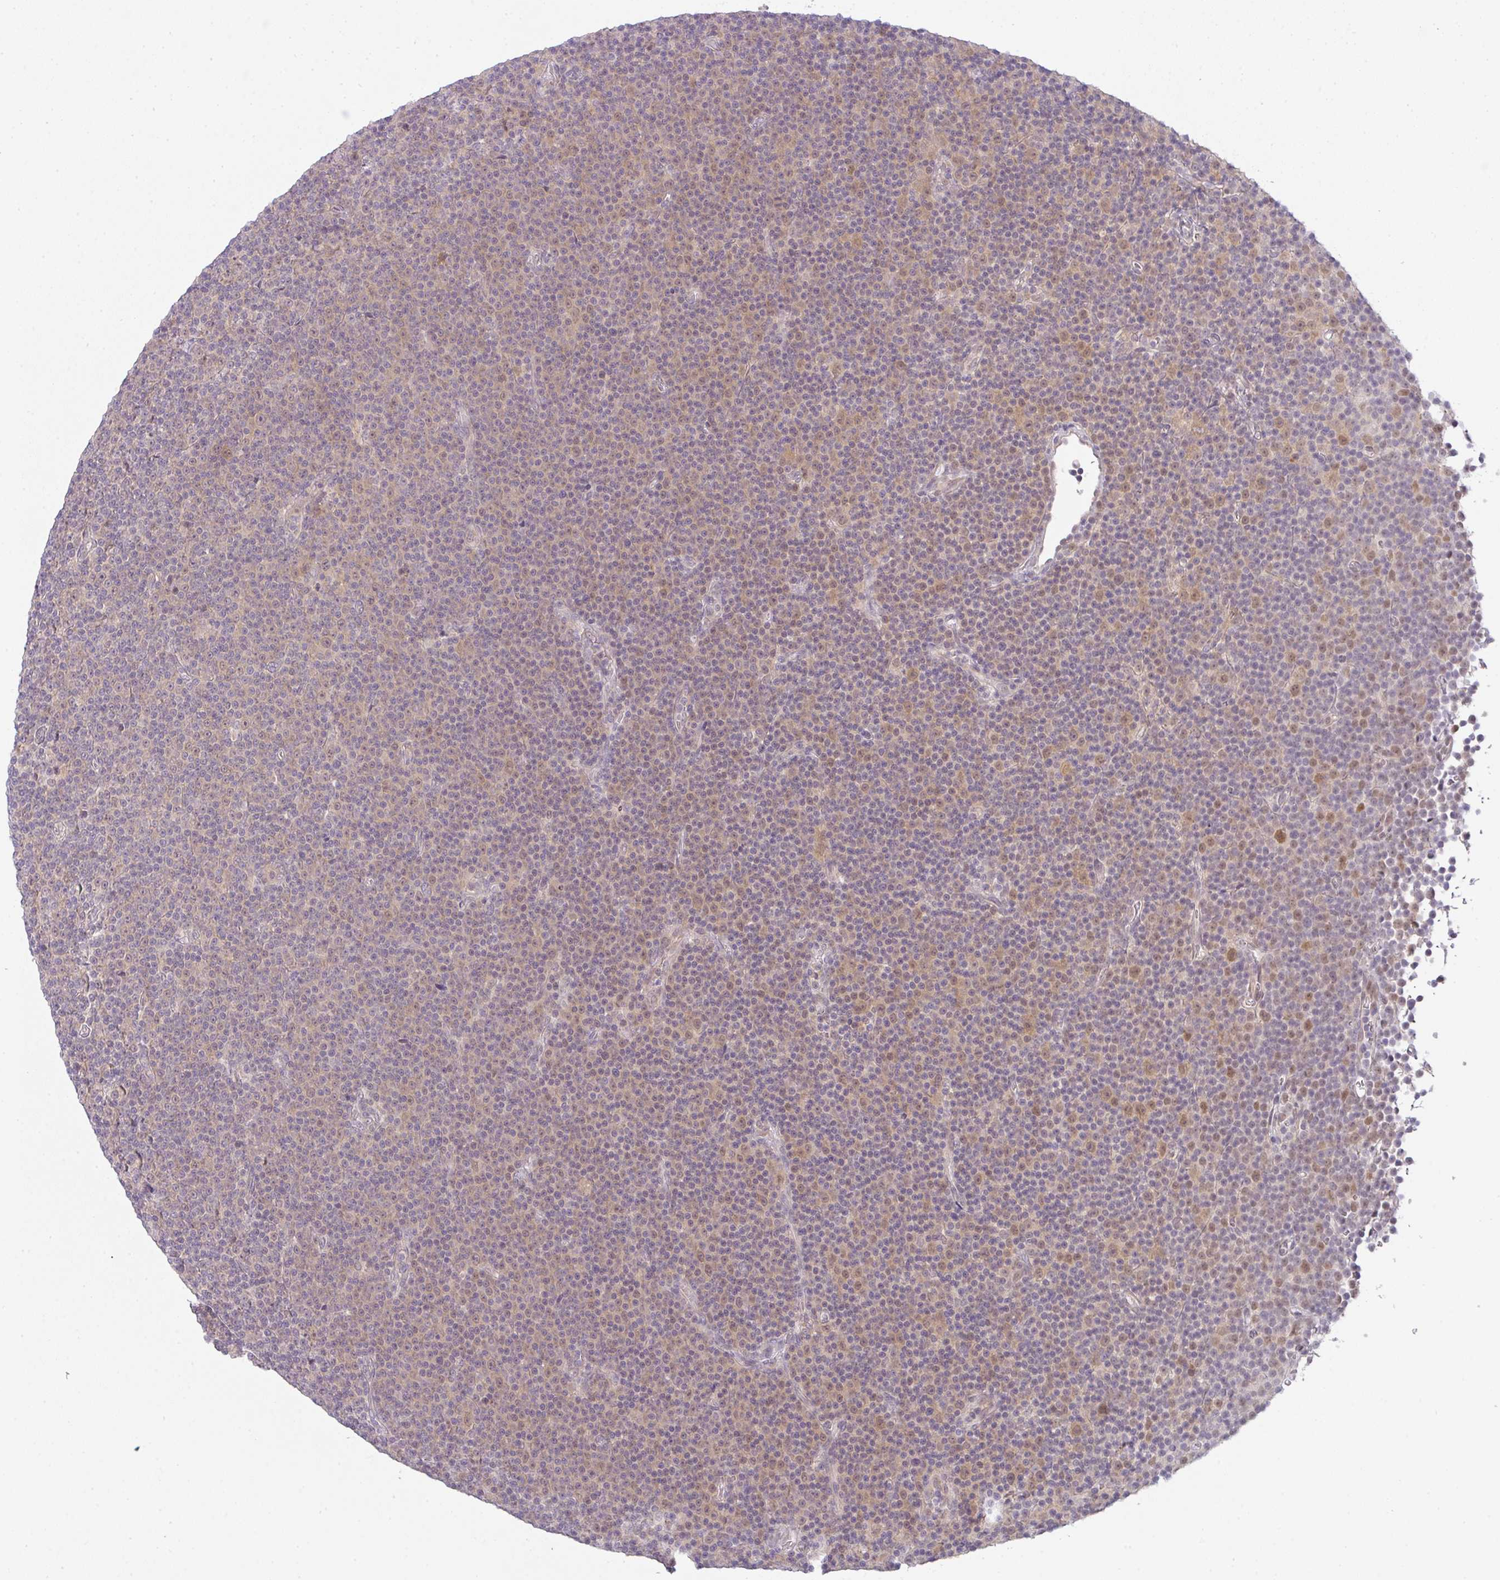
{"staining": {"intensity": "weak", "quantity": "25%-75%", "location": "nuclear"}, "tissue": "lymphoma", "cell_type": "Tumor cells", "image_type": "cancer", "snomed": [{"axis": "morphology", "description": "Malignant lymphoma, non-Hodgkin's type, Low grade"}, {"axis": "topography", "description": "Lymph node"}], "caption": "Protein staining shows weak nuclear expression in approximately 25%-75% of tumor cells in lymphoma. (DAB IHC, brown staining for protein, blue staining for nuclei).", "gene": "CSE1L", "patient": {"sex": "female", "age": 67}}